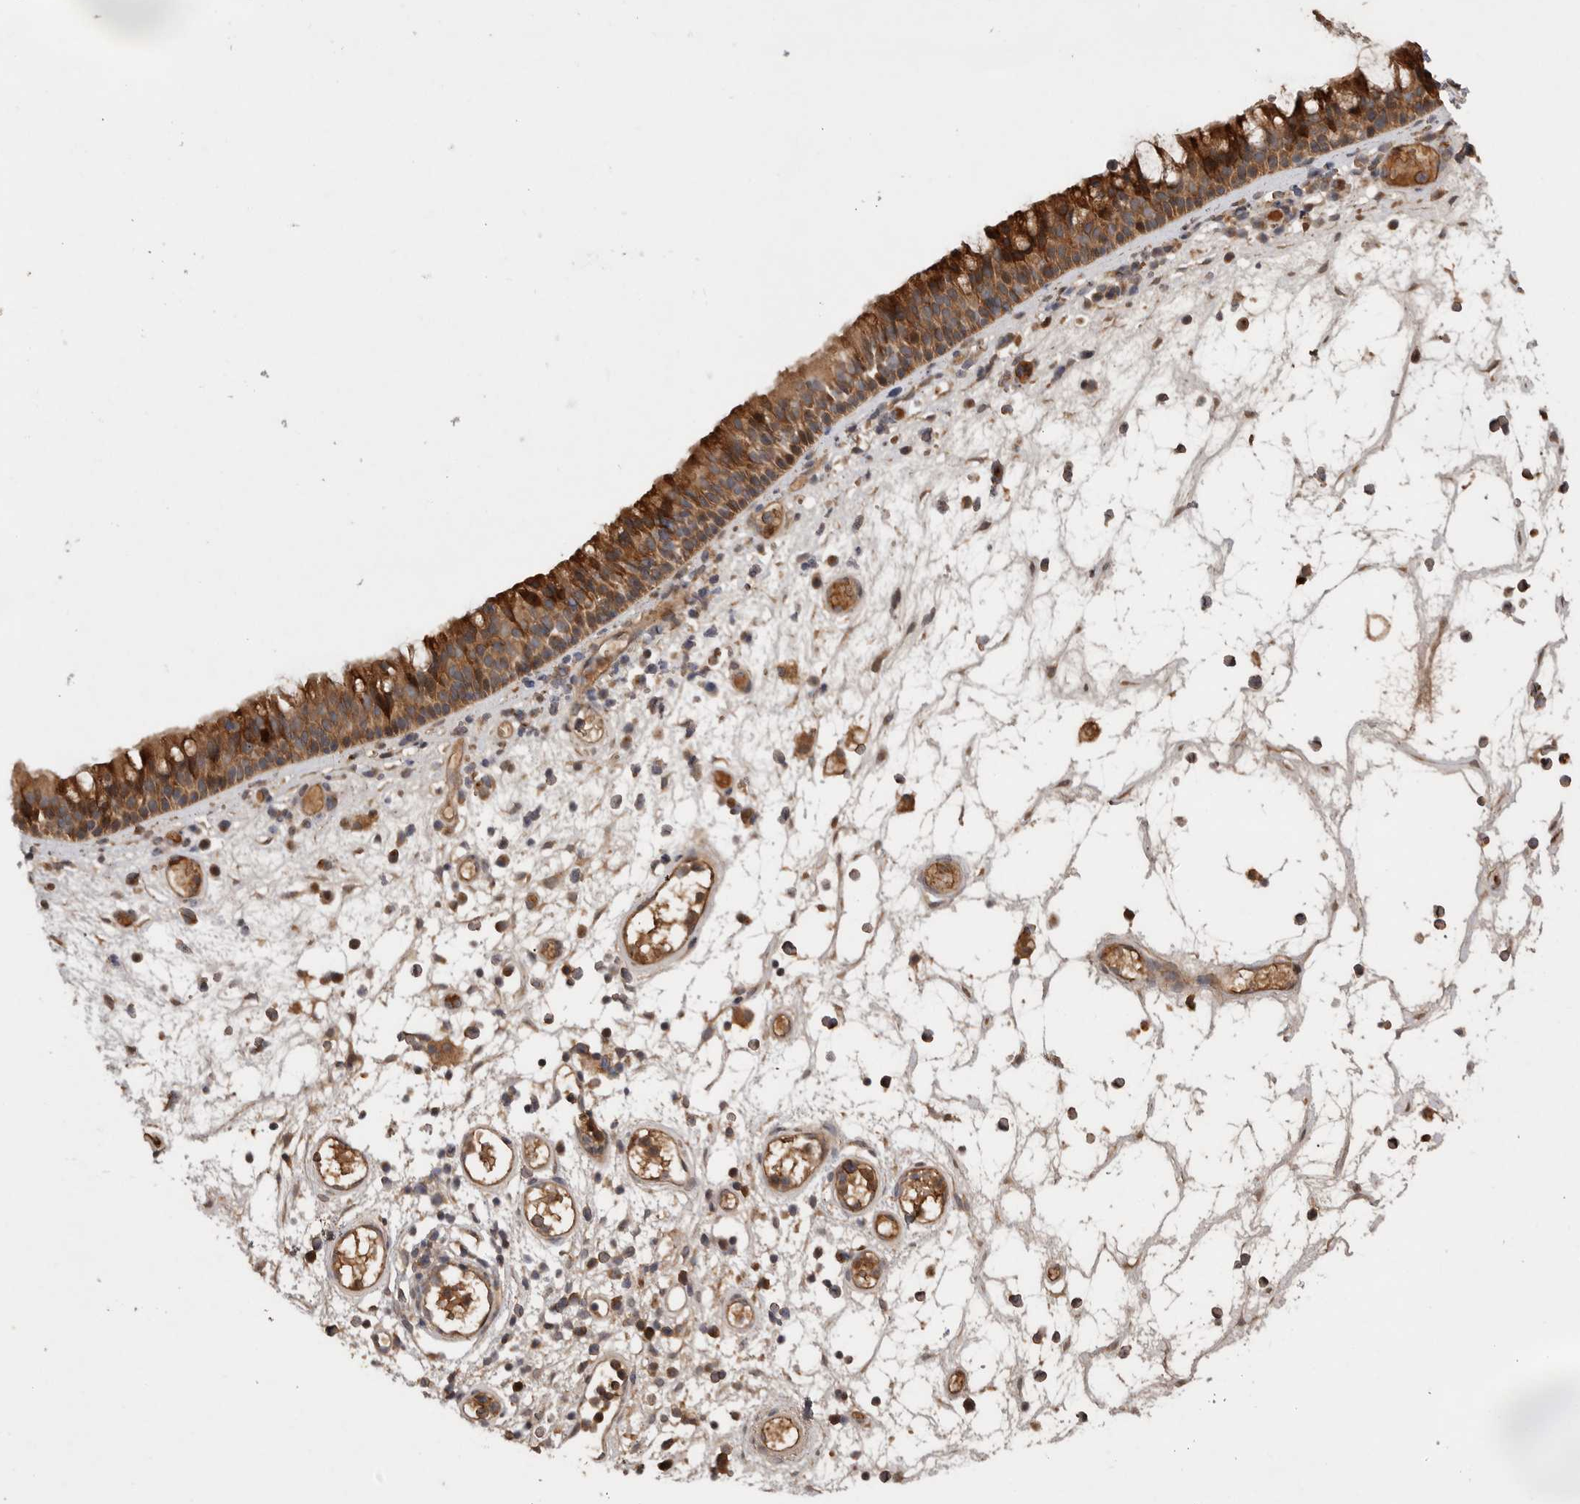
{"staining": {"intensity": "moderate", "quantity": ">75%", "location": "cytoplasmic/membranous"}, "tissue": "nasopharynx", "cell_type": "Respiratory epithelial cells", "image_type": "normal", "snomed": [{"axis": "morphology", "description": "Normal tissue, NOS"}, {"axis": "morphology", "description": "Inflammation, NOS"}, {"axis": "morphology", "description": "Malignant melanoma, Metastatic site"}, {"axis": "topography", "description": "Nasopharynx"}], "caption": "Benign nasopharynx was stained to show a protein in brown. There is medium levels of moderate cytoplasmic/membranous positivity in approximately >75% of respiratory epithelial cells.", "gene": "VN1R4", "patient": {"sex": "male", "age": 70}}